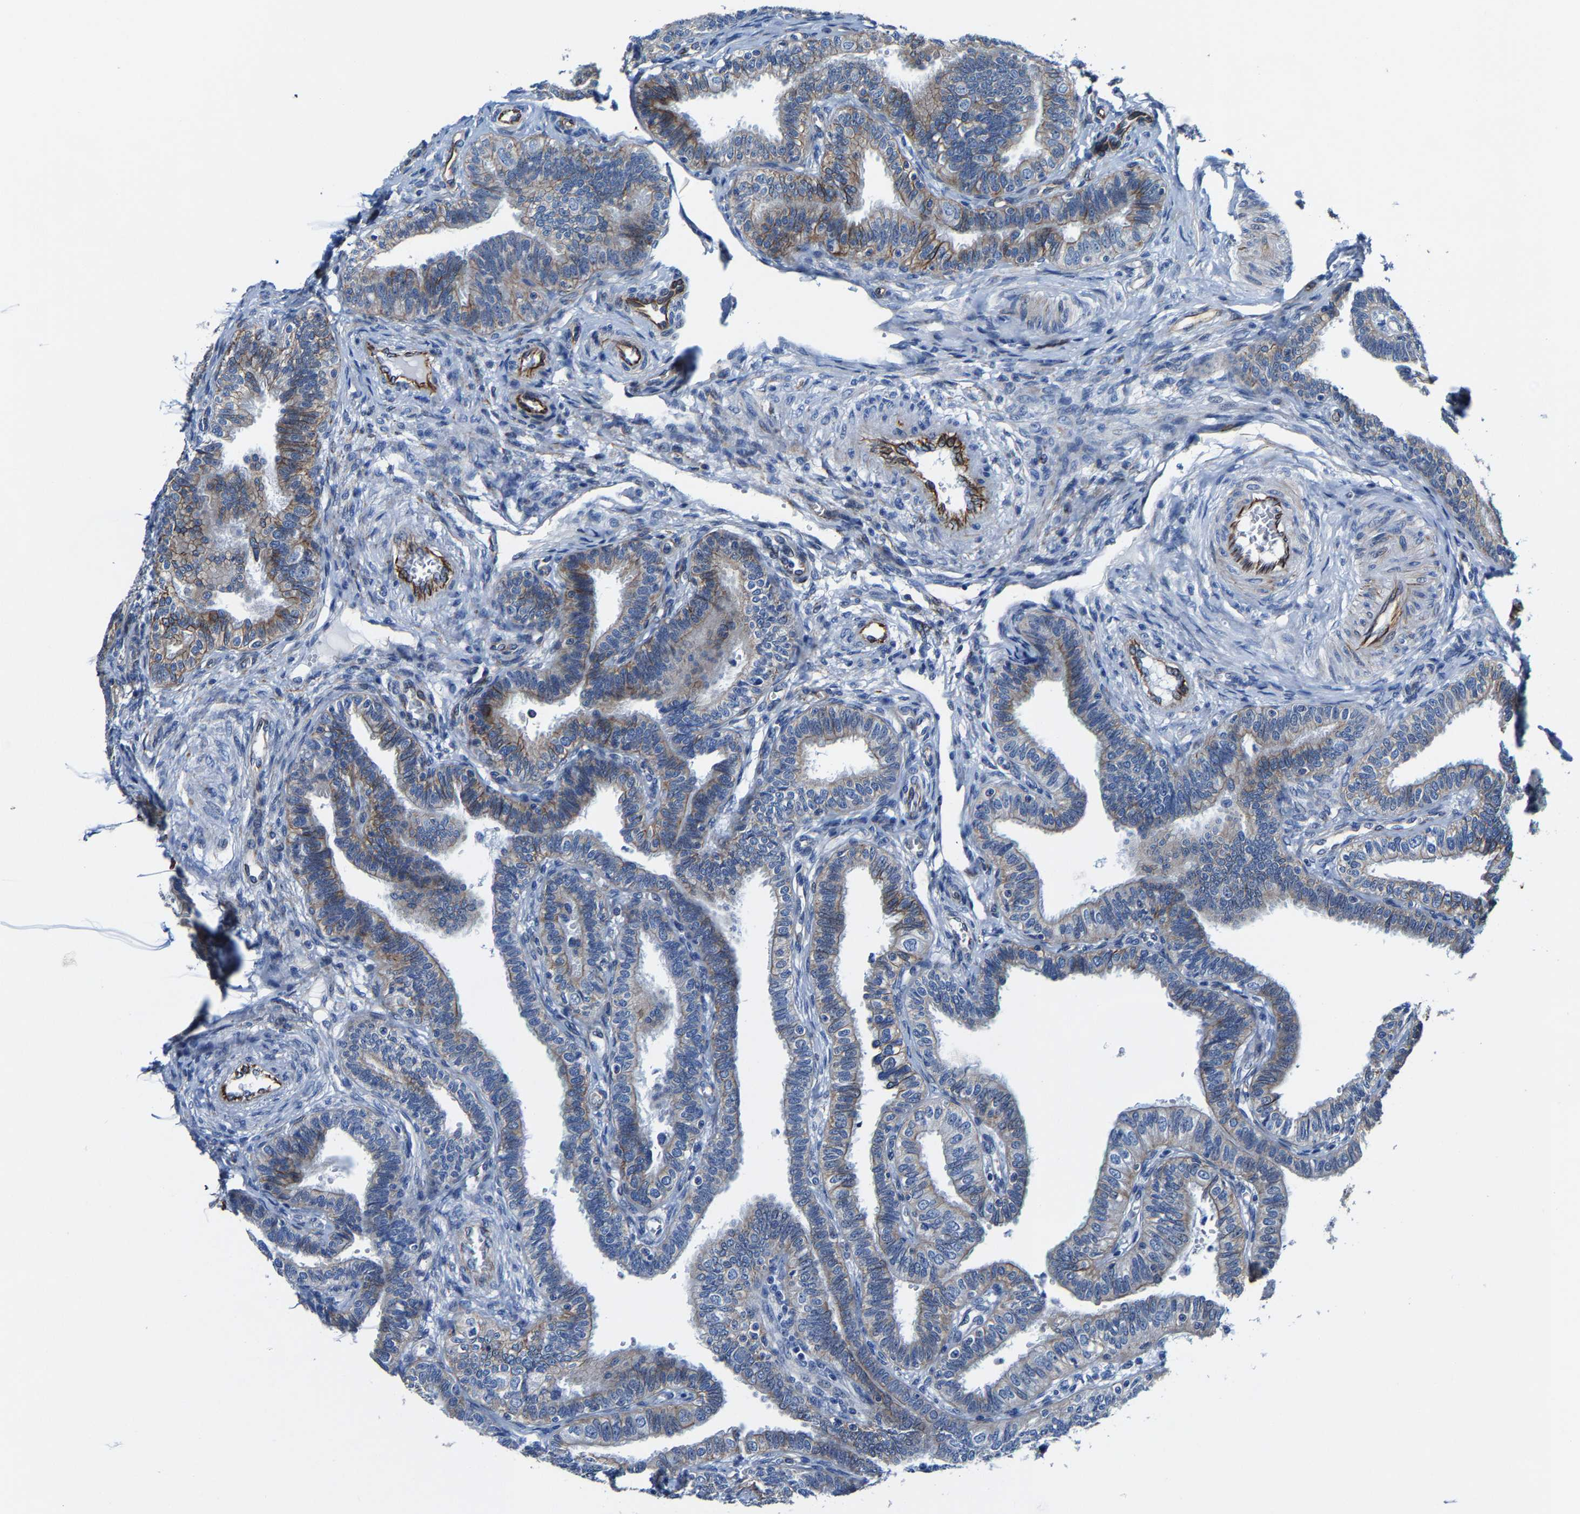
{"staining": {"intensity": "moderate", "quantity": "<25%", "location": "cytoplasmic/membranous"}, "tissue": "fallopian tube", "cell_type": "Glandular cells", "image_type": "normal", "snomed": [{"axis": "morphology", "description": "Normal tissue, NOS"}, {"axis": "topography", "description": "Fallopian tube"}, {"axis": "topography", "description": "Placenta"}], "caption": "Protein staining of benign fallopian tube exhibits moderate cytoplasmic/membranous expression in approximately <25% of glandular cells. (DAB = brown stain, brightfield microscopy at high magnification).", "gene": "MMEL1", "patient": {"sex": "female", "age": 34}}